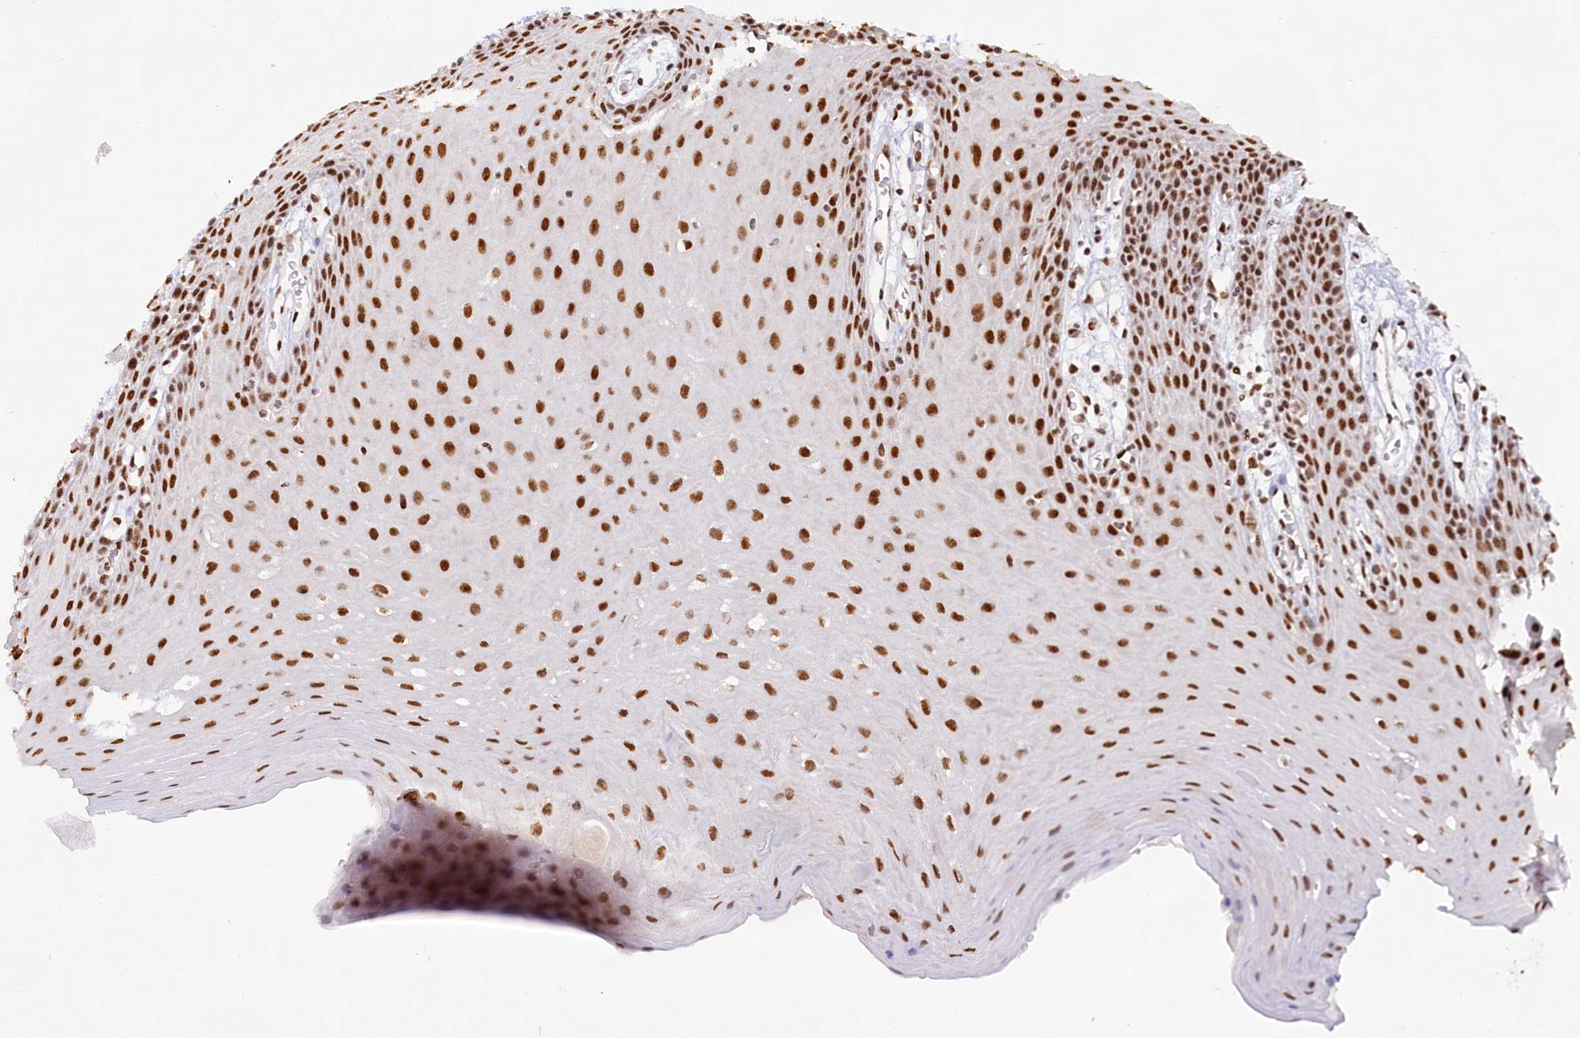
{"staining": {"intensity": "strong", "quantity": ">75%", "location": "nuclear"}, "tissue": "oral mucosa", "cell_type": "Squamous epithelial cells", "image_type": "normal", "snomed": [{"axis": "morphology", "description": "Normal tissue, NOS"}, {"axis": "topography", "description": "Skeletal muscle"}, {"axis": "topography", "description": "Oral tissue"}, {"axis": "topography", "description": "Salivary gland"}, {"axis": "topography", "description": "Peripheral nerve tissue"}], "caption": "High-magnification brightfield microscopy of benign oral mucosa stained with DAB (brown) and counterstained with hematoxylin (blue). squamous epithelial cells exhibit strong nuclear expression is present in about>75% of cells.", "gene": "HIRA", "patient": {"sex": "male", "age": 54}}